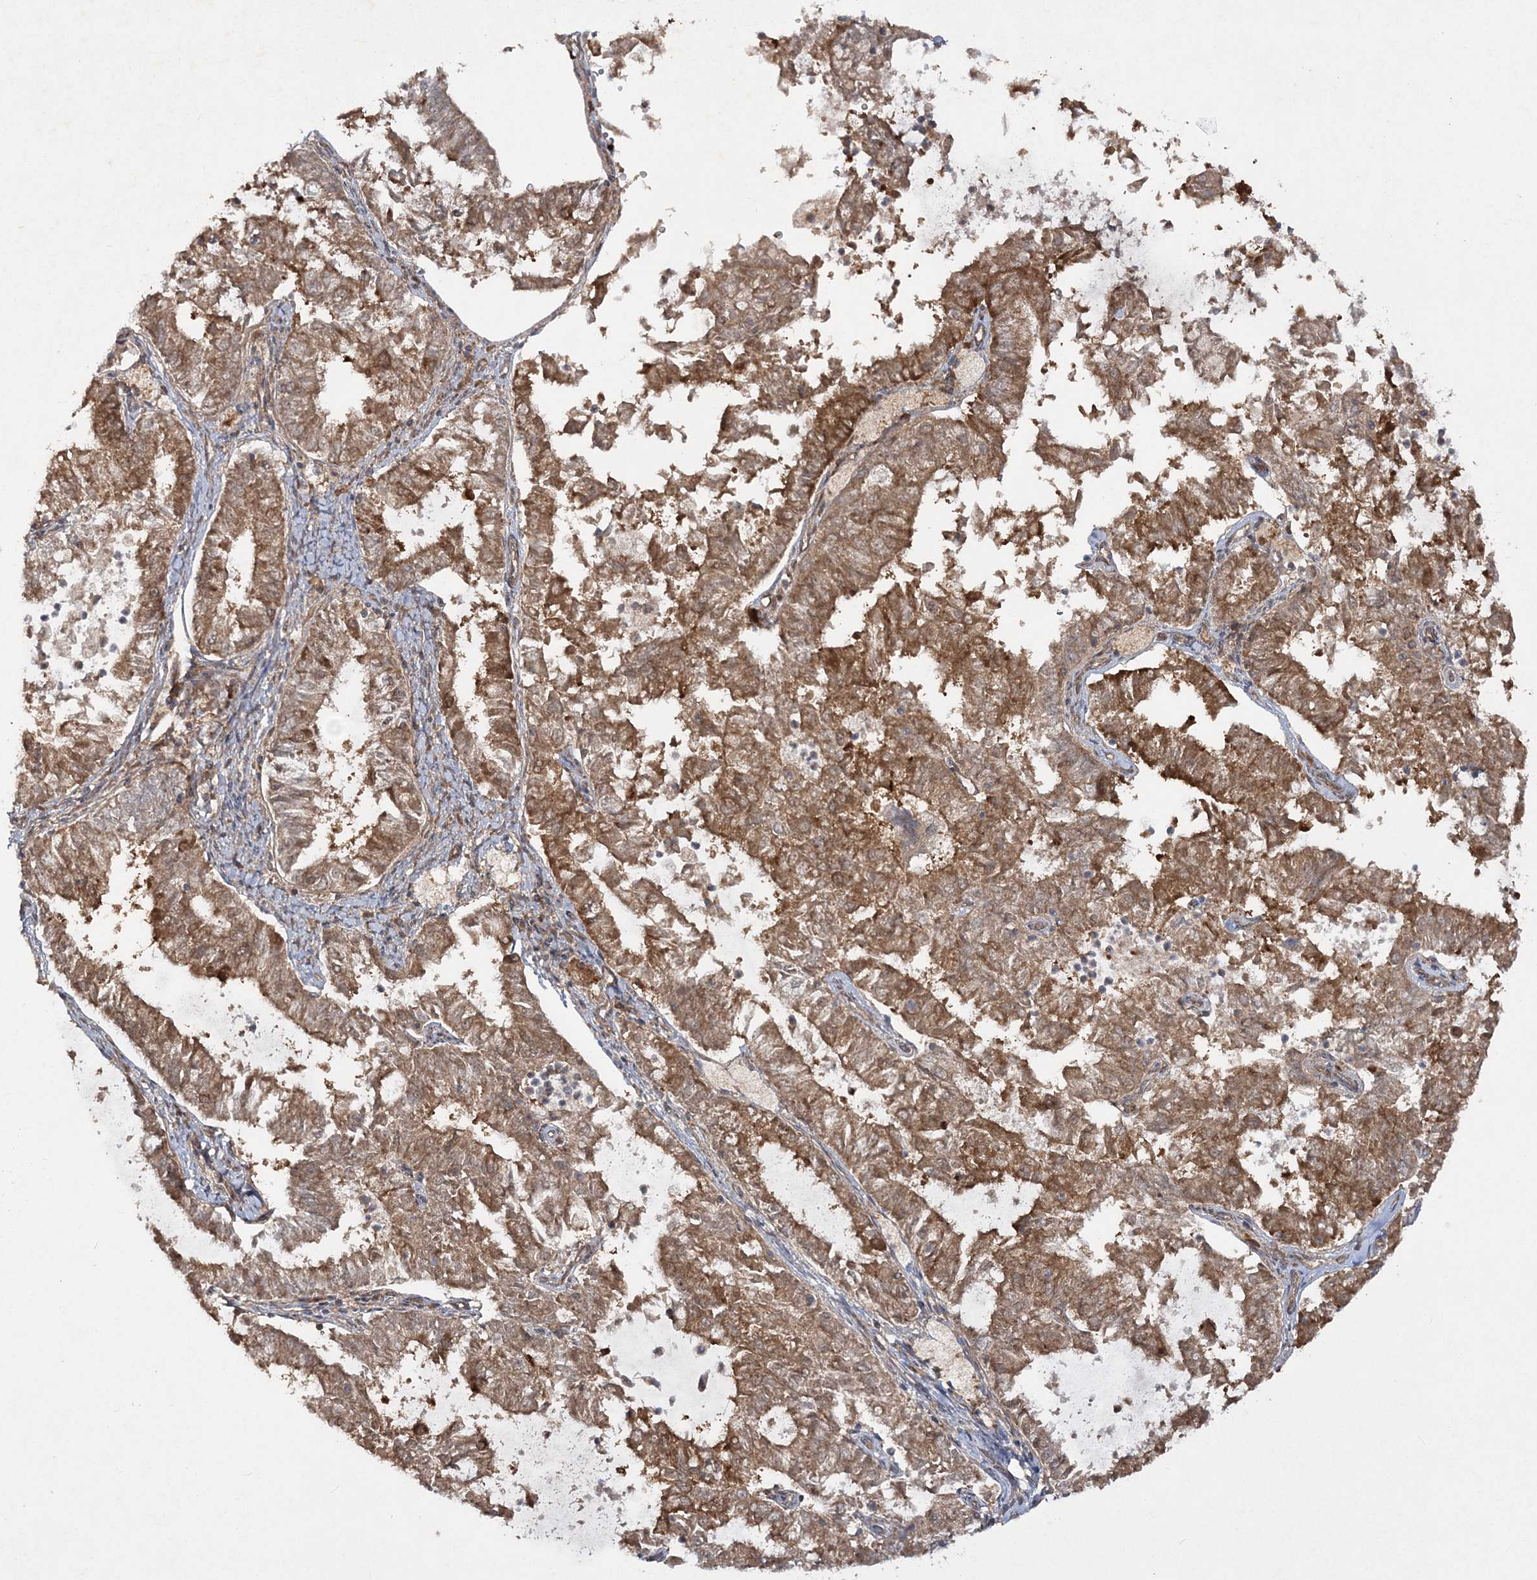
{"staining": {"intensity": "moderate", "quantity": ">75%", "location": "cytoplasmic/membranous"}, "tissue": "endometrial cancer", "cell_type": "Tumor cells", "image_type": "cancer", "snomed": [{"axis": "morphology", "description": "Adenocarcinoma, NOS"}, {"axis": "topography", "description": "Endometrium"}], "caption": "Protein staining displays moderate cytoplasmic/membranous positivity in approximately >75% of tumor cells in endometrial adenocarcinoma. The protein is shown in brown color, while the nuclei are stained blue.", "gene": "MOCS2", "patient": {"sex": "female", "age": 57}}